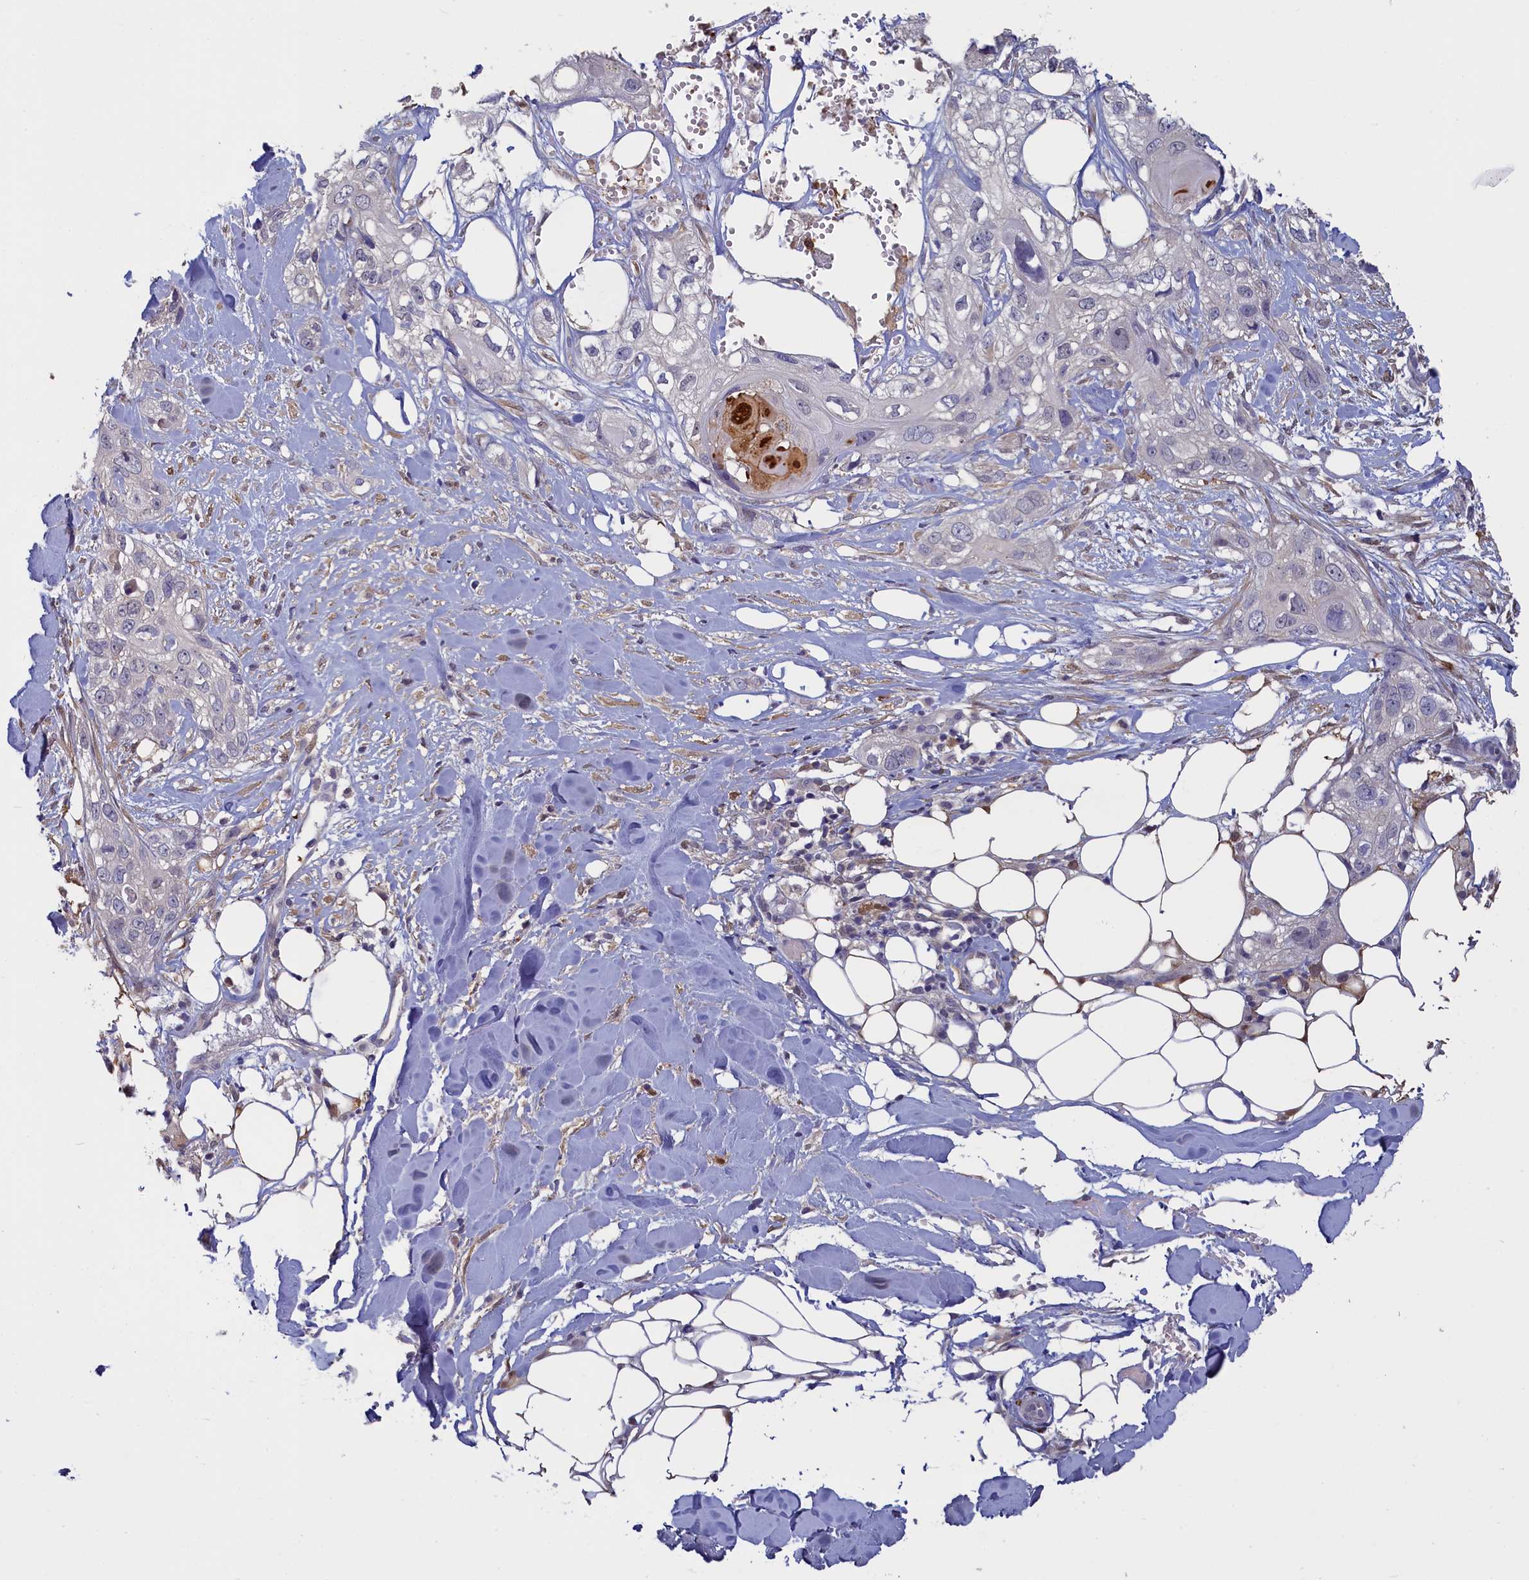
{"staining": {"intensity": "negative", "quantity": "none", "location": "none"}, "tissue": "skin cancer", "cell_type": "Tumor cells", "image_type": "cancer", "snomed": [{"axis": "morphology", "description": "Normal tissue, NOS"}, {"axis": "morphology", "description": "Squamous cell carcinoma, NOS"}, {"axis": "topography", "description": "Skin"}], "caption": "This is an IHC image of human skin cancer. There is no staining in tumor cells.", "gene": "UCHL3", "patient": {"sex": "male", "age": 72}}